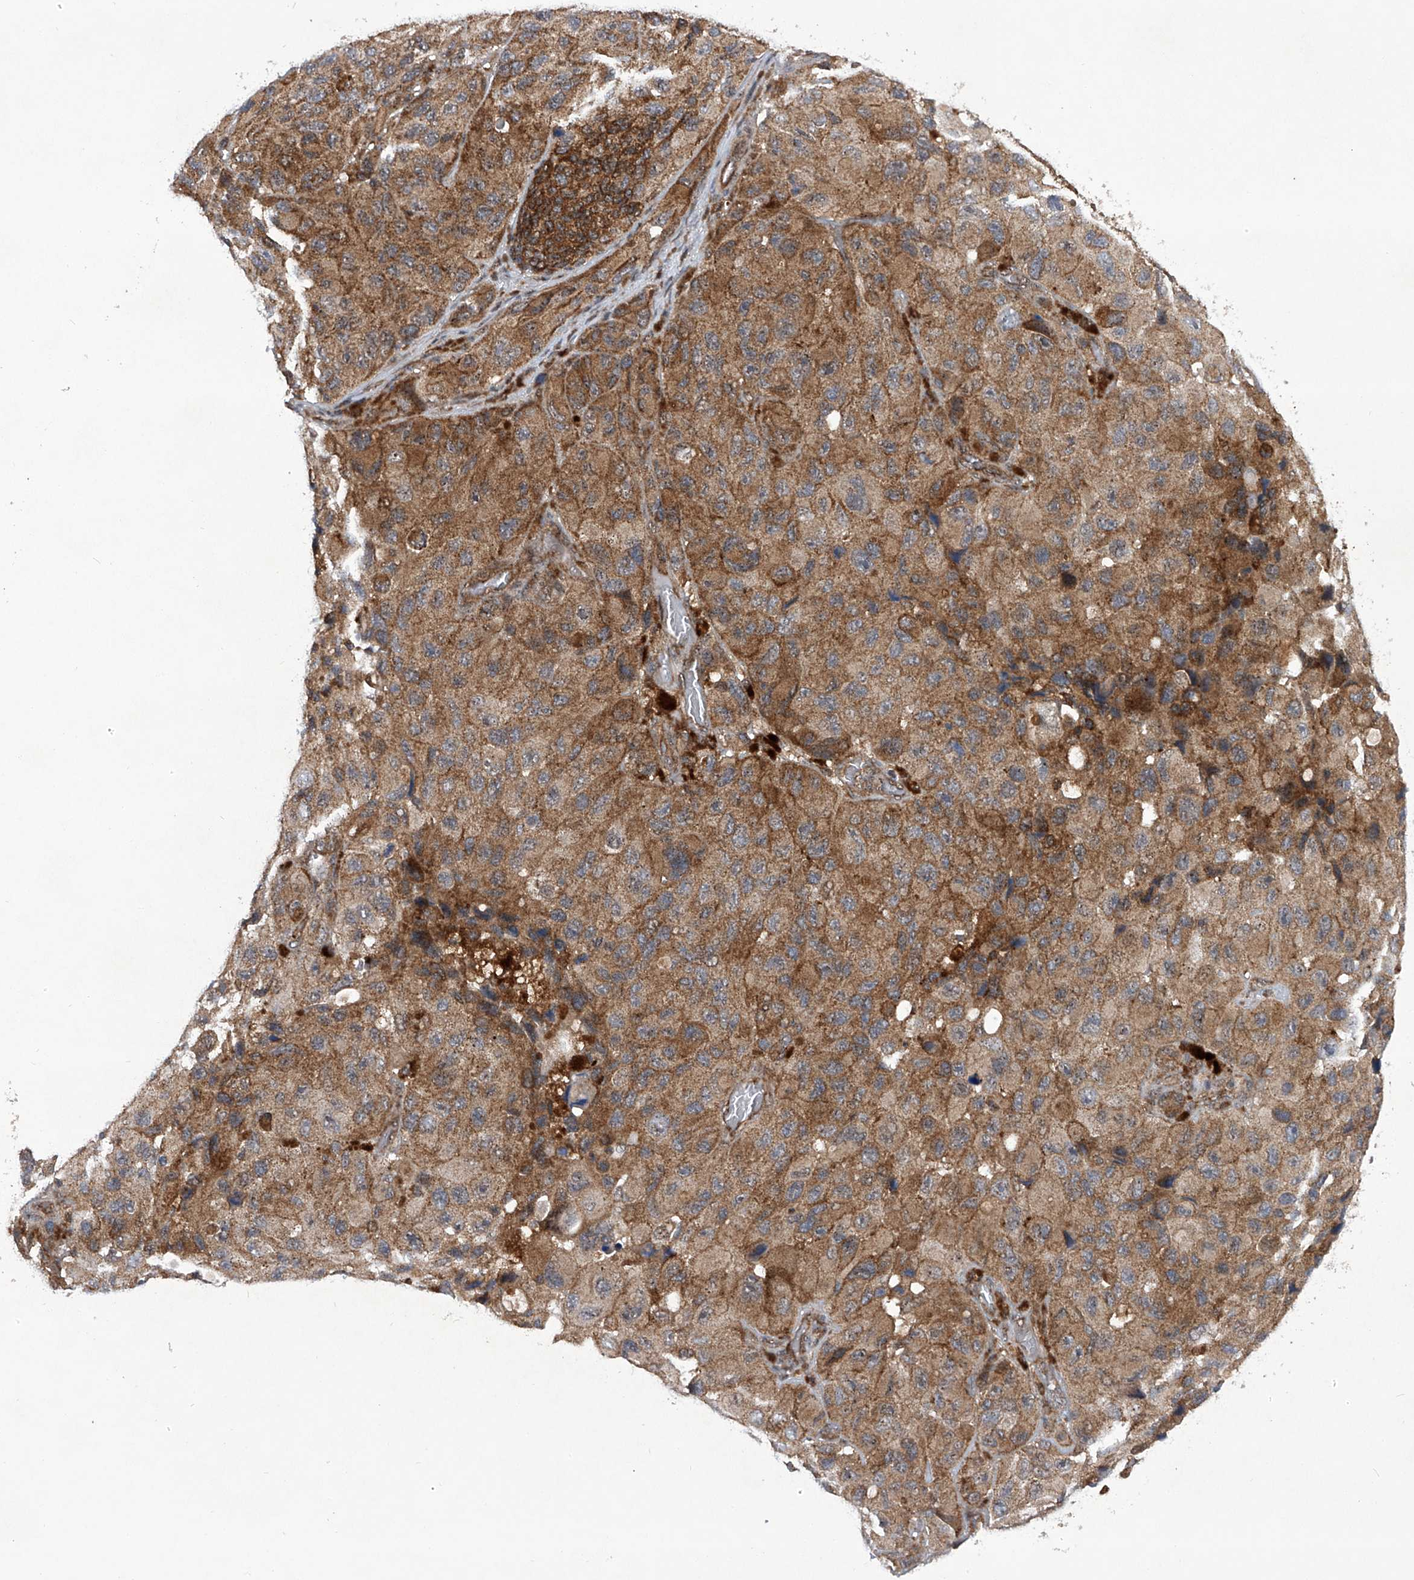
{"staining": {"intensity": "moderate", "quantity": ">75%", "location": "cytoplasmic/membranous"}, "tissue": "melanoma", "cell_type": "Tumor cells", "image_type": "cancer", "snomed": [{"axis": "morphology", "description": "Malignant melanoma, NOS"}, {"axis": "topography", "description": "Skin"}], "caption": "Melanoma stained with immunohistochemistry (IHC) shows moderate cytoplasmic/membranous staining in about >75% of tumor cells. The staining is performed using DAB brown chromogen to label protein expression. The nuclei are counter-stained blue using hematoxylin.", "gene": "CISH", "patient": {"sex": "female", "age": 73}}